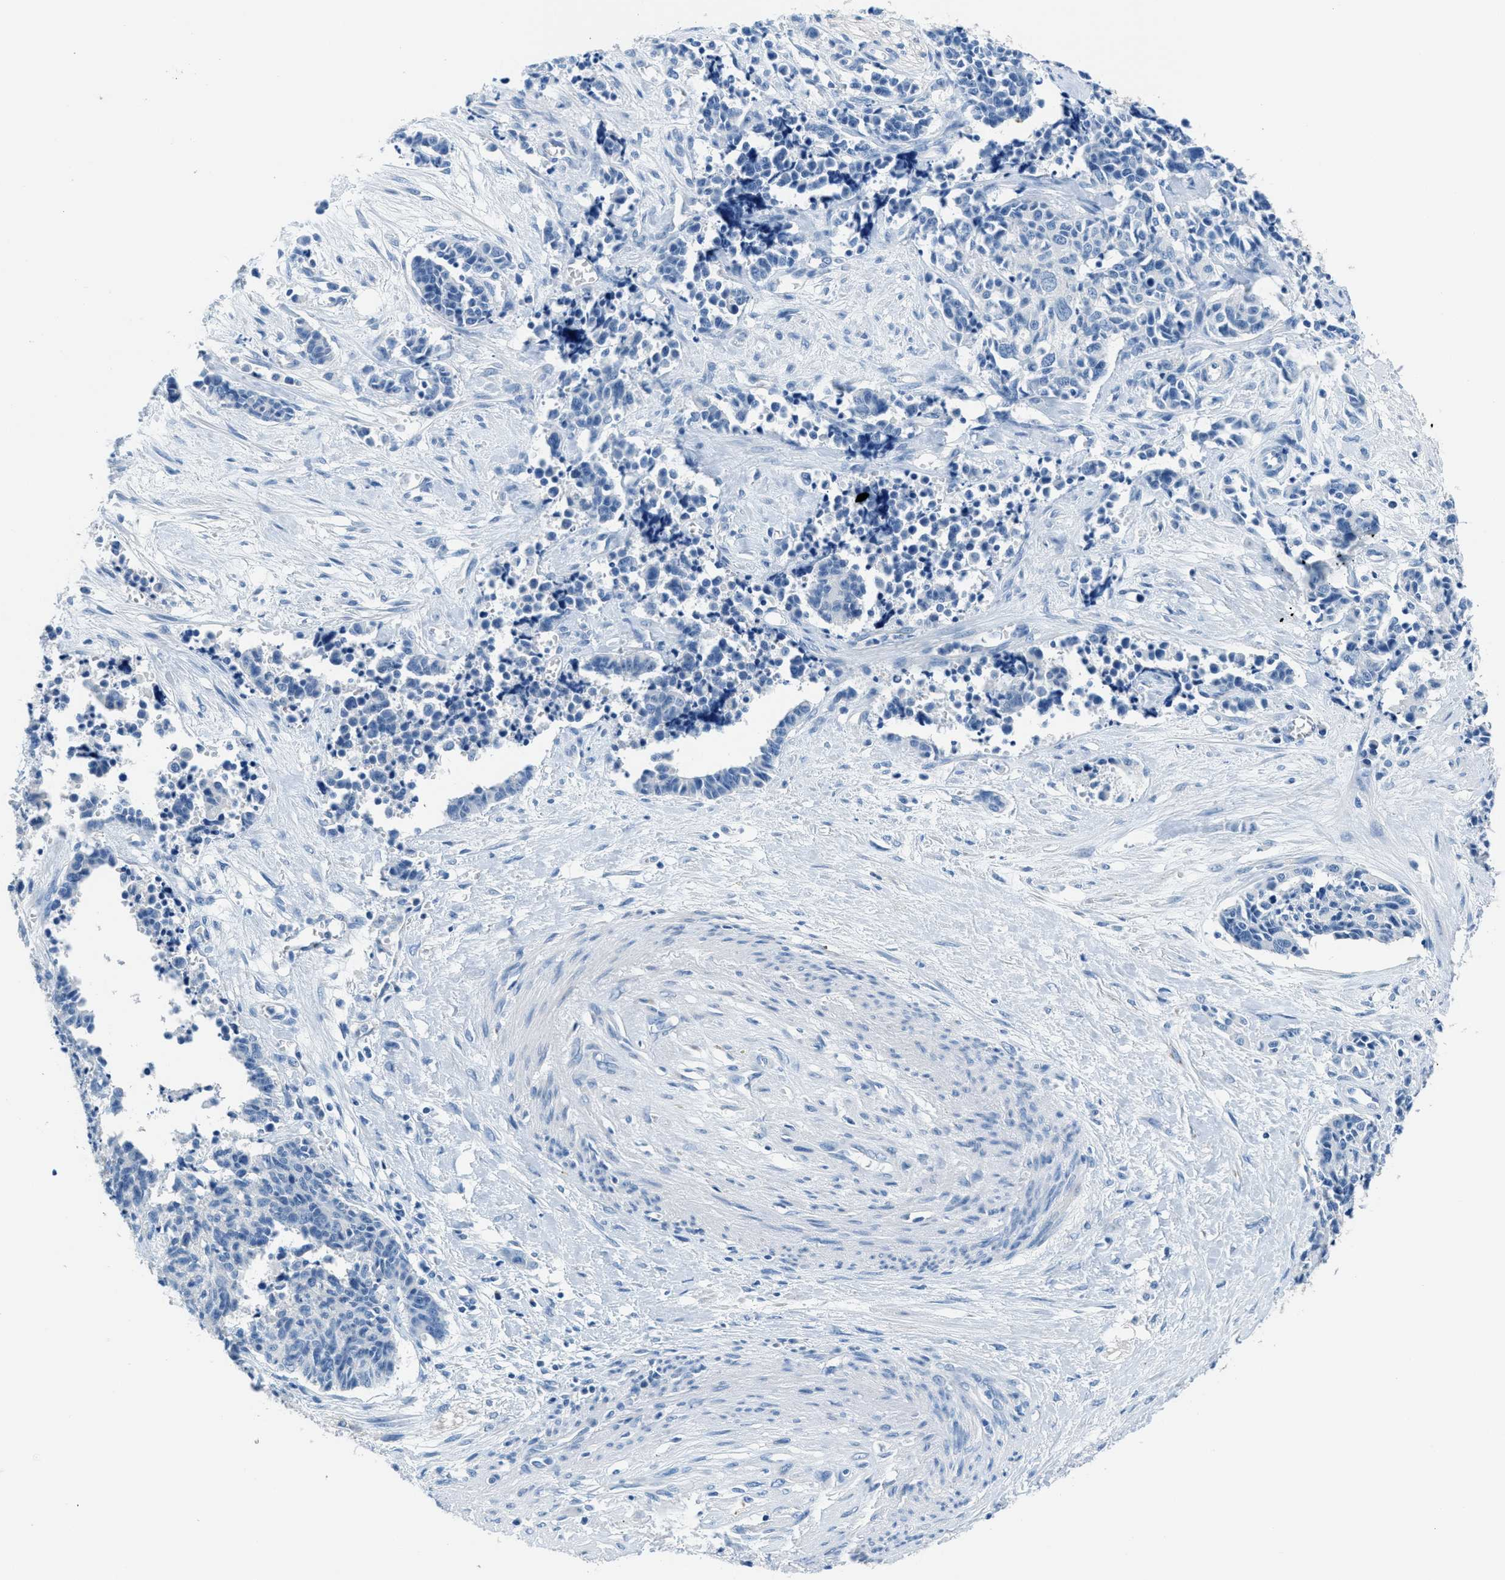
{"staining": {"intensity": "negative", "quantity": "none", "location": "none"}, "tissue": "cervical cancer", "cell_type": "Tumor cells", "image_type": "cancer", "snomed": [{"axis": "morphology", "description": "Squamous cell carcinoma, NOS"}, {"axis": "topography", "description": "Cervix"}], "caption": "Cervical cancer (squamous cell carcinoma) stained for a protein using immunohistochemistry (IHC) displays no staining tumor cells.", "gene": "MGARP", "patient": {"sex": "female", "age": 35}}